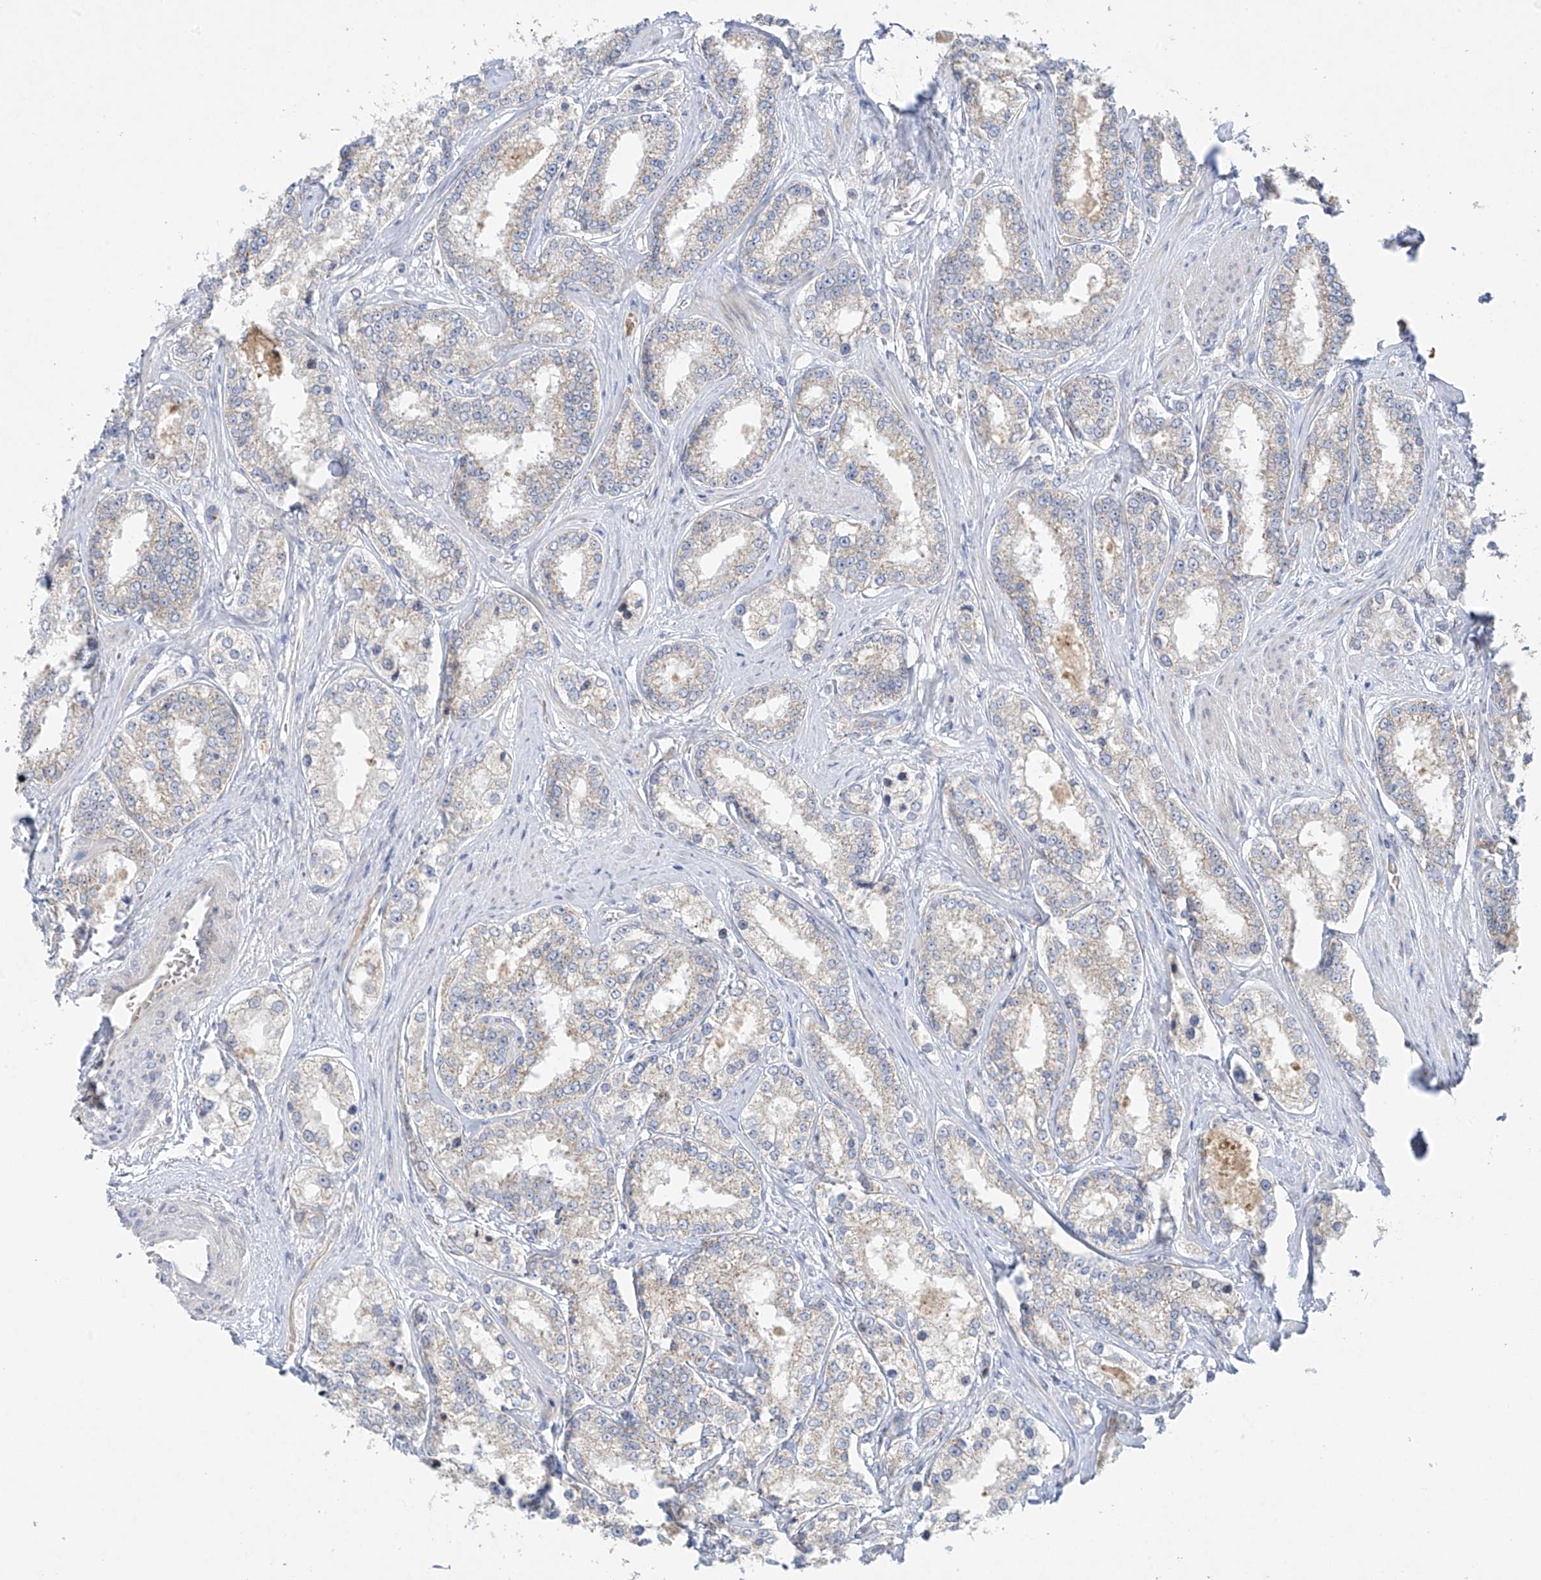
{"staining": {"intensity": "weak", "quantity": "<25%", "location": "cytoplasmic/membranous"}, "tissue": "prostate cancer", "cell_type": "Tumor cells", "image_type": "cancer", "snomed": [{"axis": "morphology", "description": "Normal tissue, NOS"}, {"axis": "morphology", "description": "Adenocarcinoma, High grade"}, {"axis": "topography", "description": "Prostate"}], "caption": "This is a photomicrograph of immunohistochemistry (IHC) staining of prostate cancer, which shows no expression in tumor cells.", "gene": "METTL18", "patient": {"sex": "male", "age": 83}}